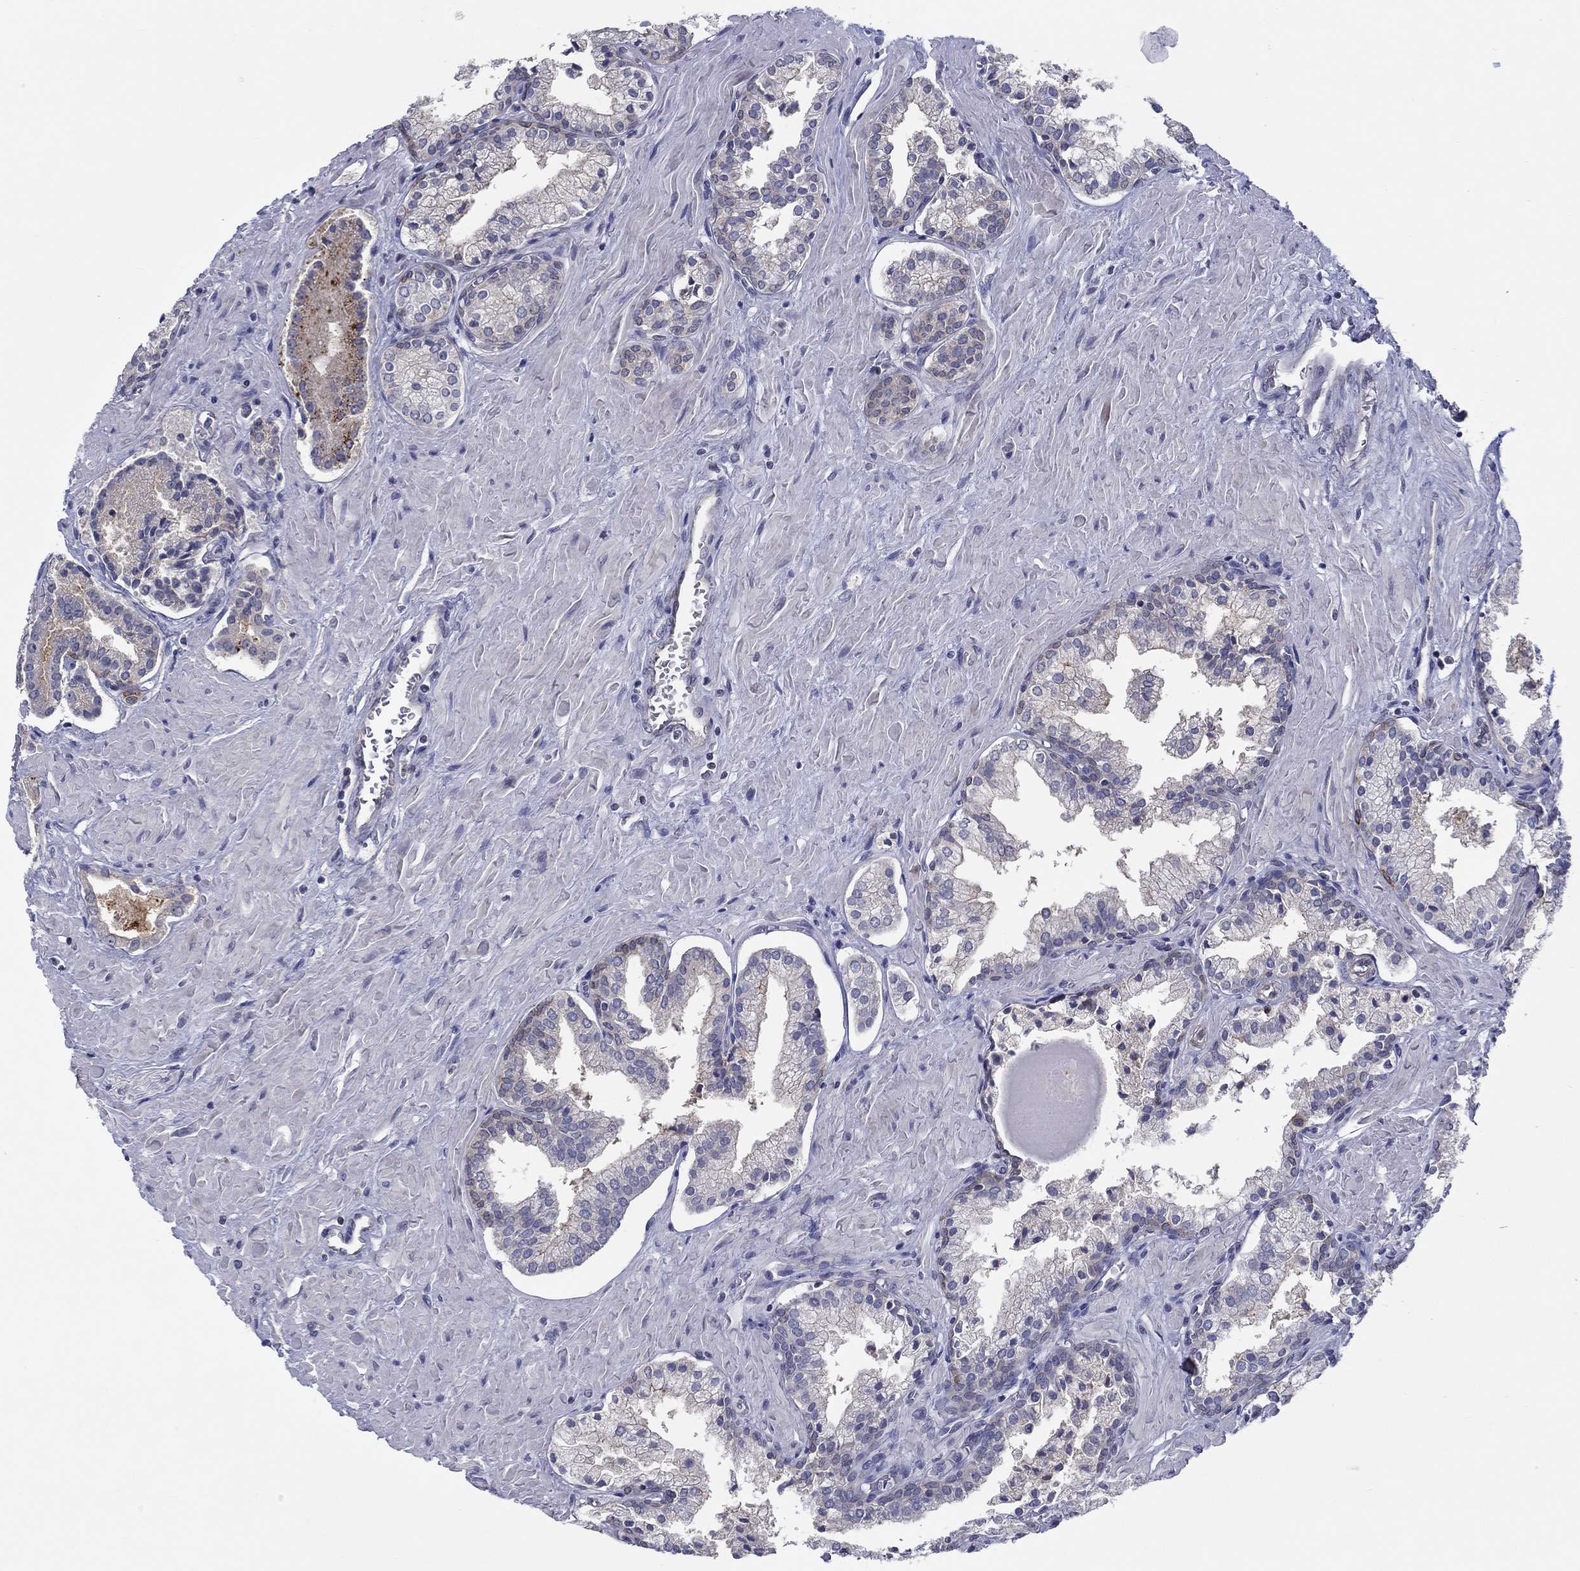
{"staining": {"intensity": "negative", "quantity": "none", "location": "none"}, "tissue": "prostate cancer", "cell_type": "Tumor cells", "image_type": "cancer", "snomed": [{"axis": "morphology", "description": "Adenocarcinoma, NOS"}, {"axis": "topography", "description": "Prostate and seminal vesicle, NOS"}, {"axis": "topography", "description": "Prostate"}], "caption": "DAB immunohistochemical staining of adenocarcinoma (prostate) reveals no significant expression in tumor cells. Nuclei are stained in blue.", "gene": "ERMP1", "patient": {"sex": "male", "age": 44}}